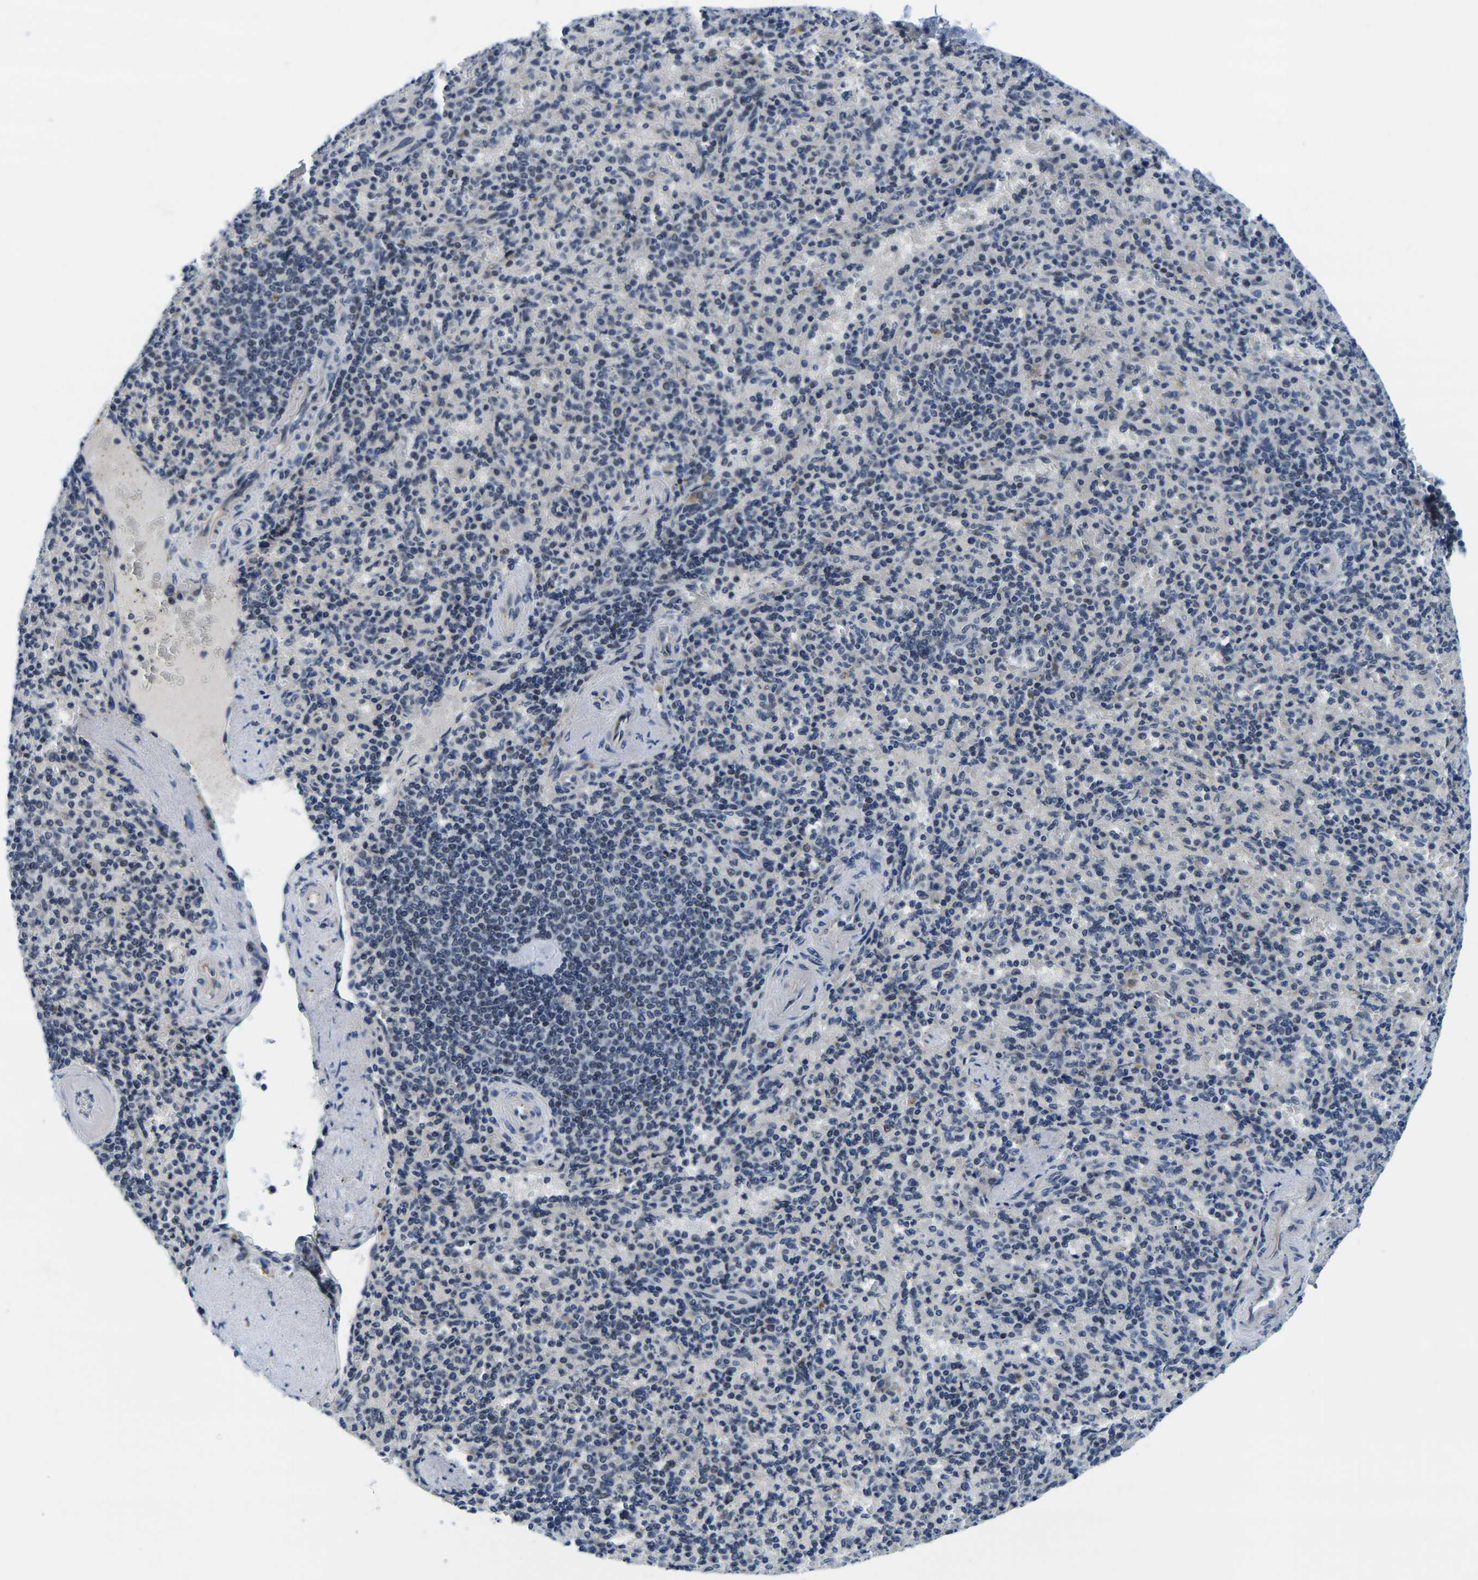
{"staining": {"intensity": "negative", "quantity": "none", "location": "none"}, "tissue": "spleen", "cell_type": "Cells in red pulp", "image_type": "normal", "snomed": [{"axis": "morphology", "description": "Normal tissue, NOS"}, {"axis": "topography", "description": "Spleen"}], "caption": "This micrograph is of unremarkable spleen stained with immunohistochemistry (IHC) to label a protein in brown with the nuclei are counter-stained blue. There is no staining in cells in red pulp.", "gene": "POLDIP3", "patient": {"sex": "female", "age": 74}}